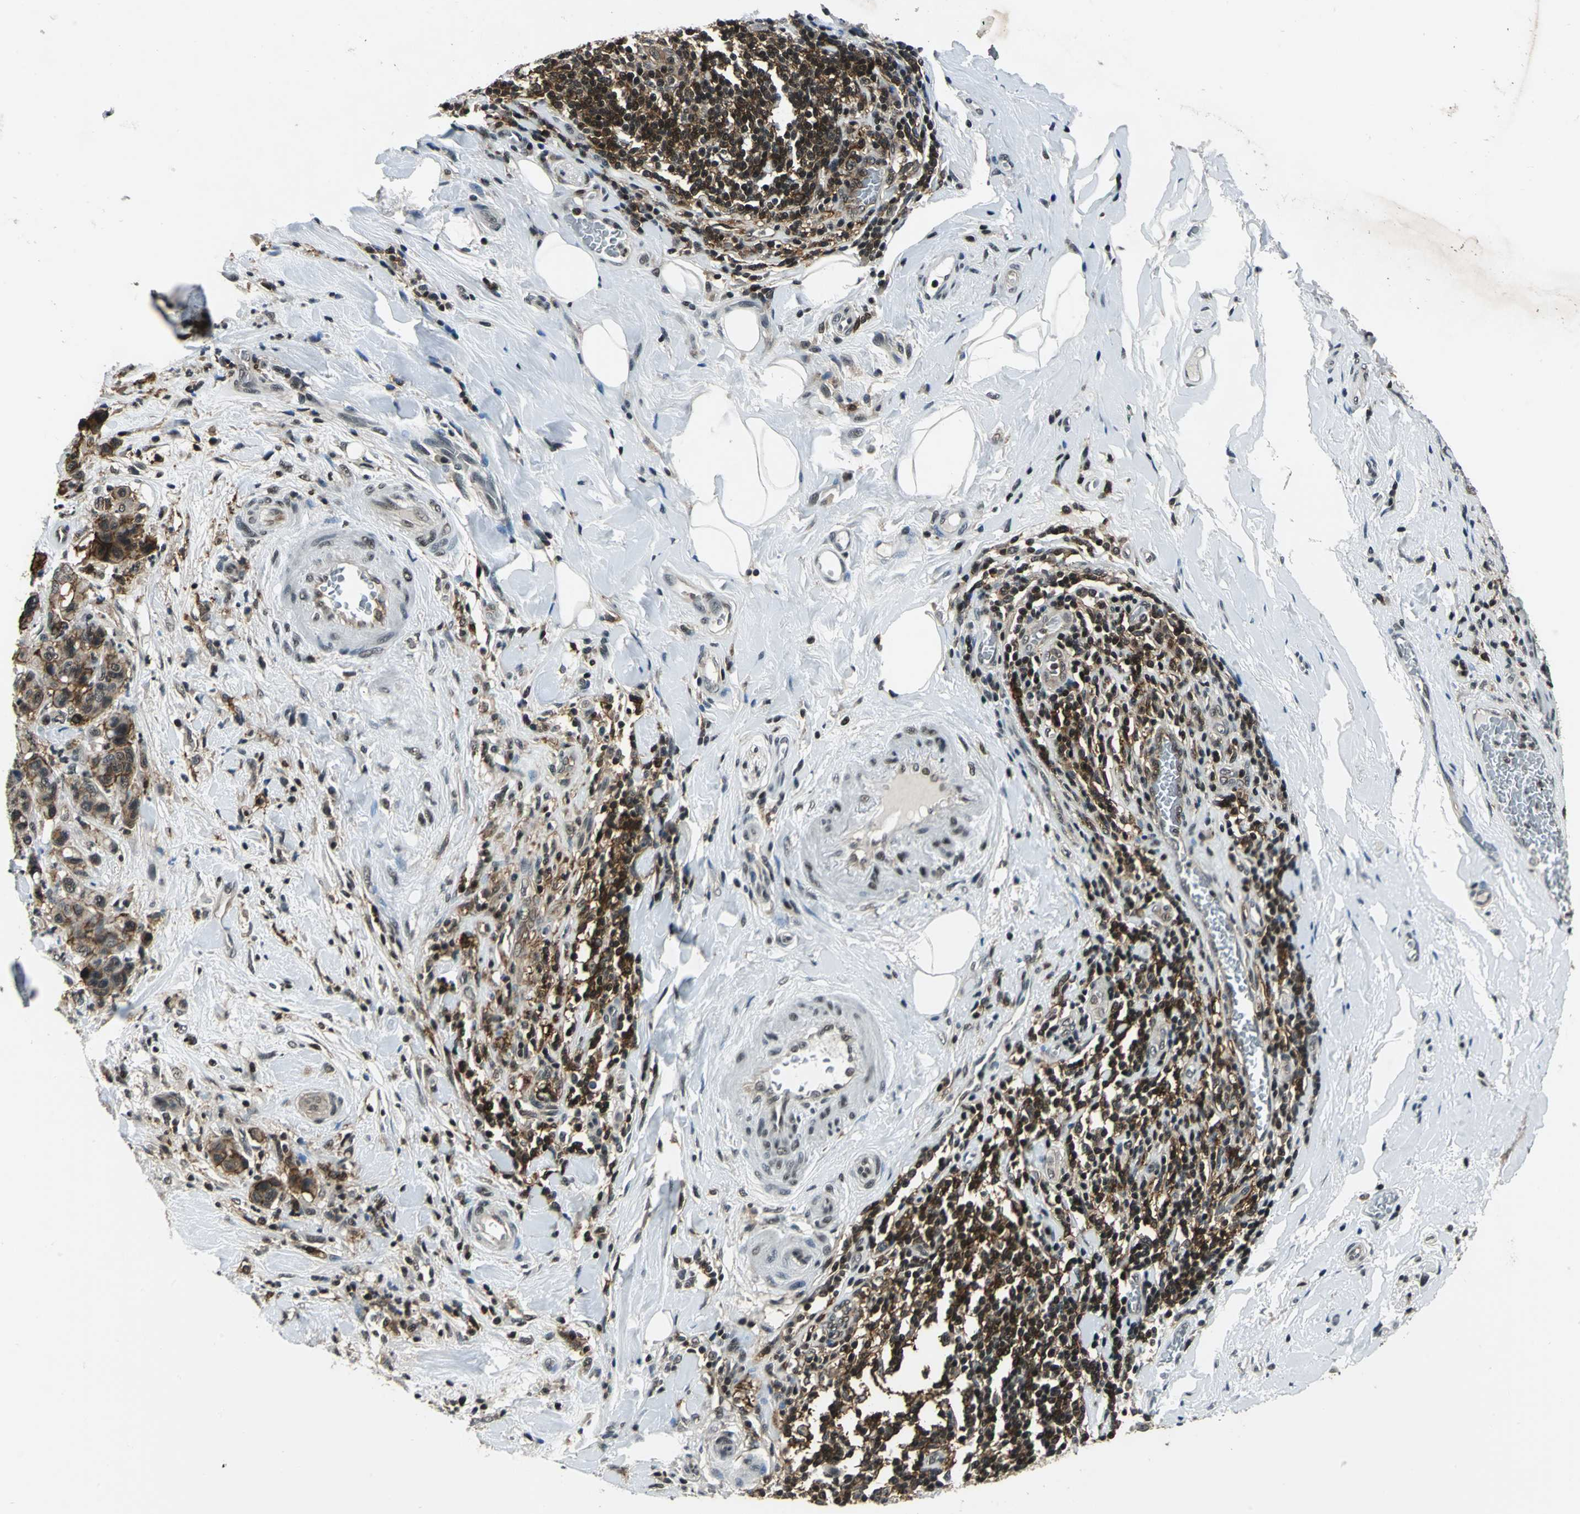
{"staining": {"intensity": "moderate", "quantity": ">75%", "location": "cytoplasmic/membranous,nuclear"}, "tissue": "colorectal cancer", "cell_type": "Tumor cells", "image_type": "cancer", "snomed": [{"axis": "morphology", "description": "Normal tissue, NOS"}, {"axis": "morphology", "description": "Adenocarcinoma, NOS"}, {"axis": "topography", "description": "Colon"}], "caption": "The immunohistochemical stain highlights moderate cytoplasmic/membranous and nuclear positivity in tumor cells of colorectal cancer (adenocarcinoma) tissue.", "gene": "NR2C2", "patient": {"sex": "male", "age": 82}}